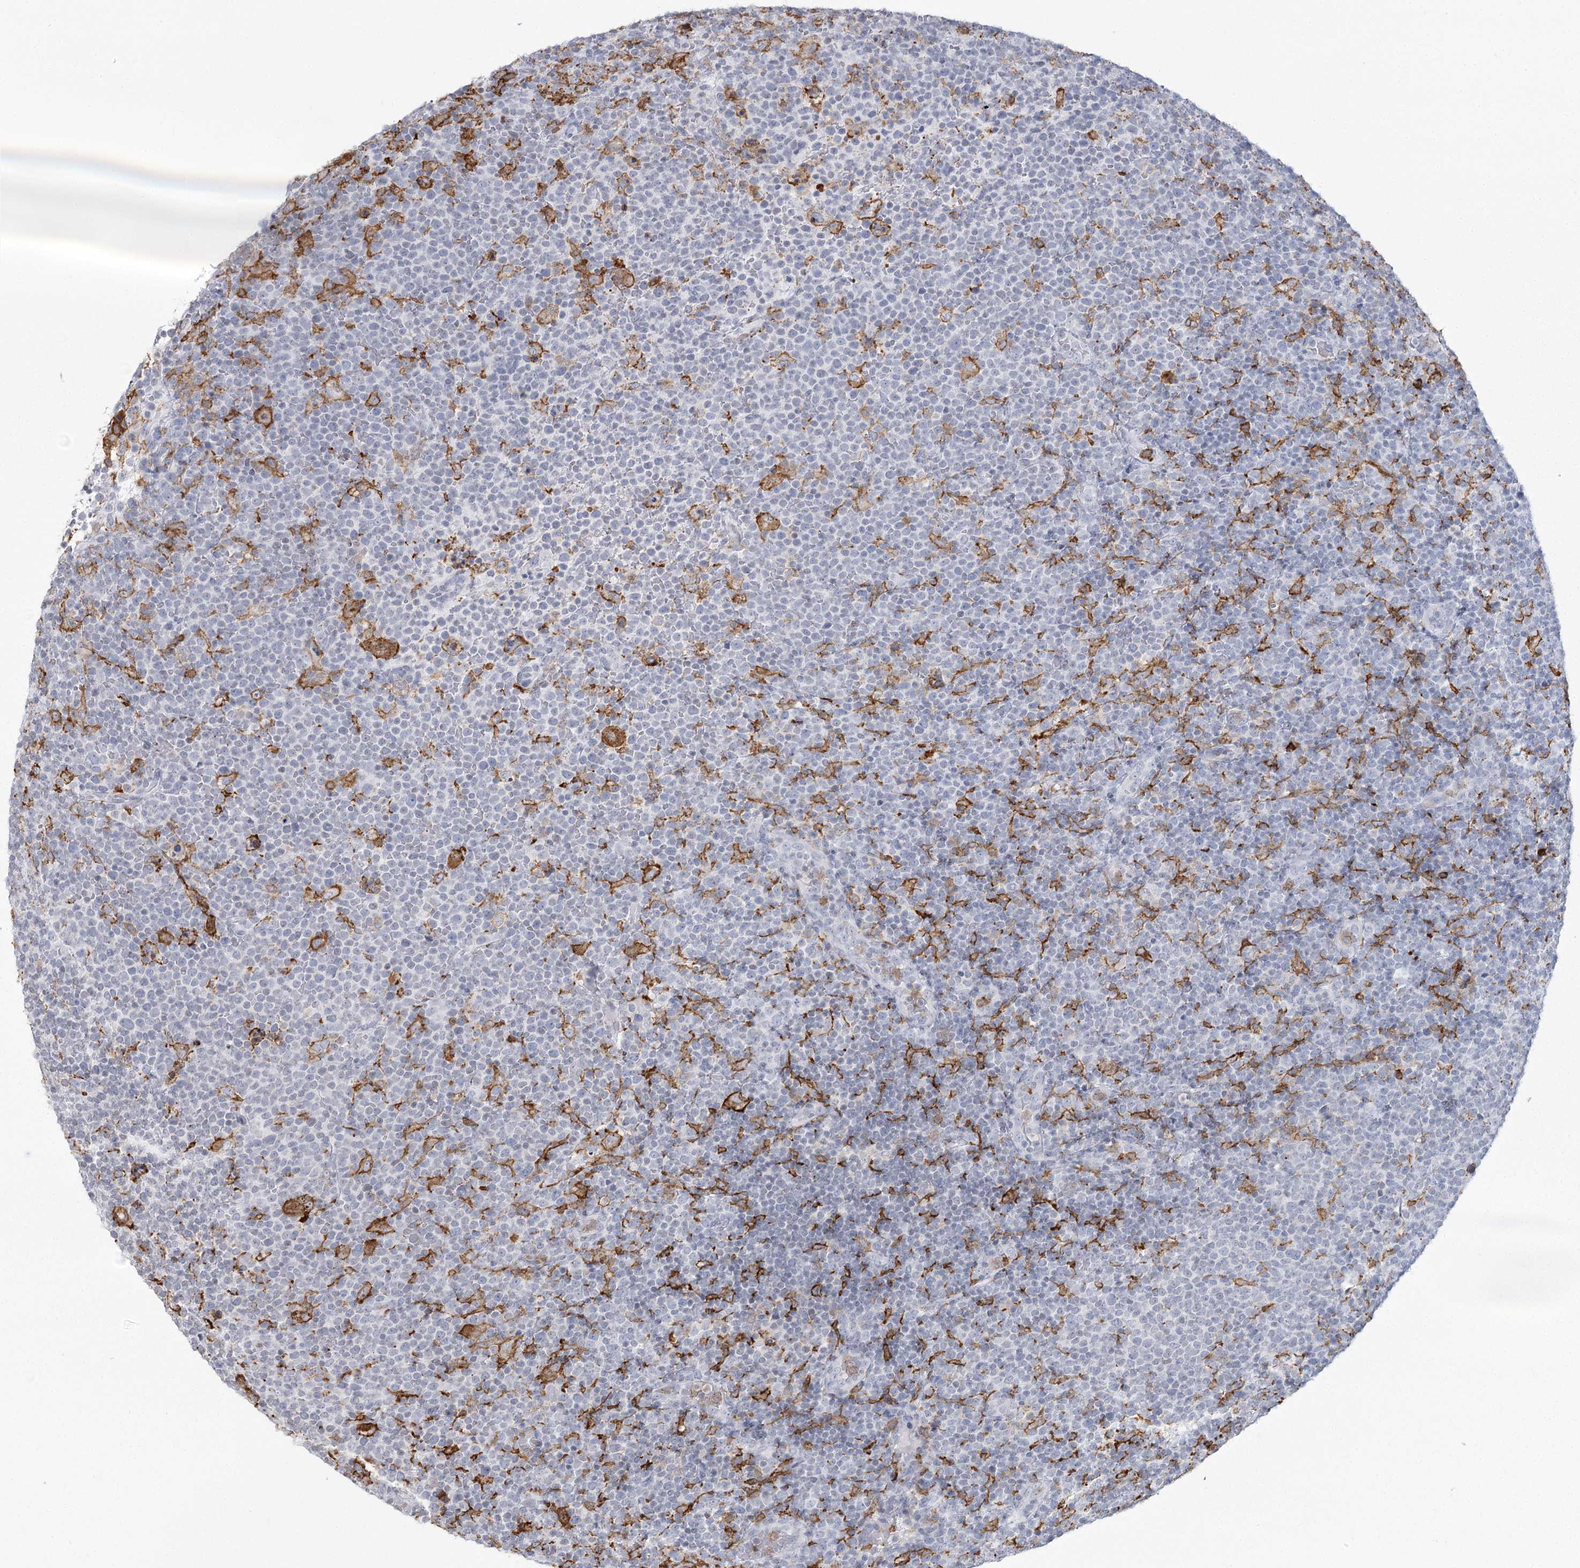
{"staining": {"intensity": "negative", "quantity": "none", "location": "none"}, "tissue": "lymphoma", "cell_type": "Tumor cells", "image_type": "cancer", "snomed": [{"axis": "morphology", "description": "Malignant lymphoma, non-Hodgkin's type, High grade"}, {"axis": "topography", "description": "Lymph node"}], "caption": "The IHC micrograph has no significant expression in tumor cells of lymphoma tissue. (IHC, brightfield microscopy, high magnification).", "gene": "C11orf1", "patient": {"sex": "male", "age": 61}}